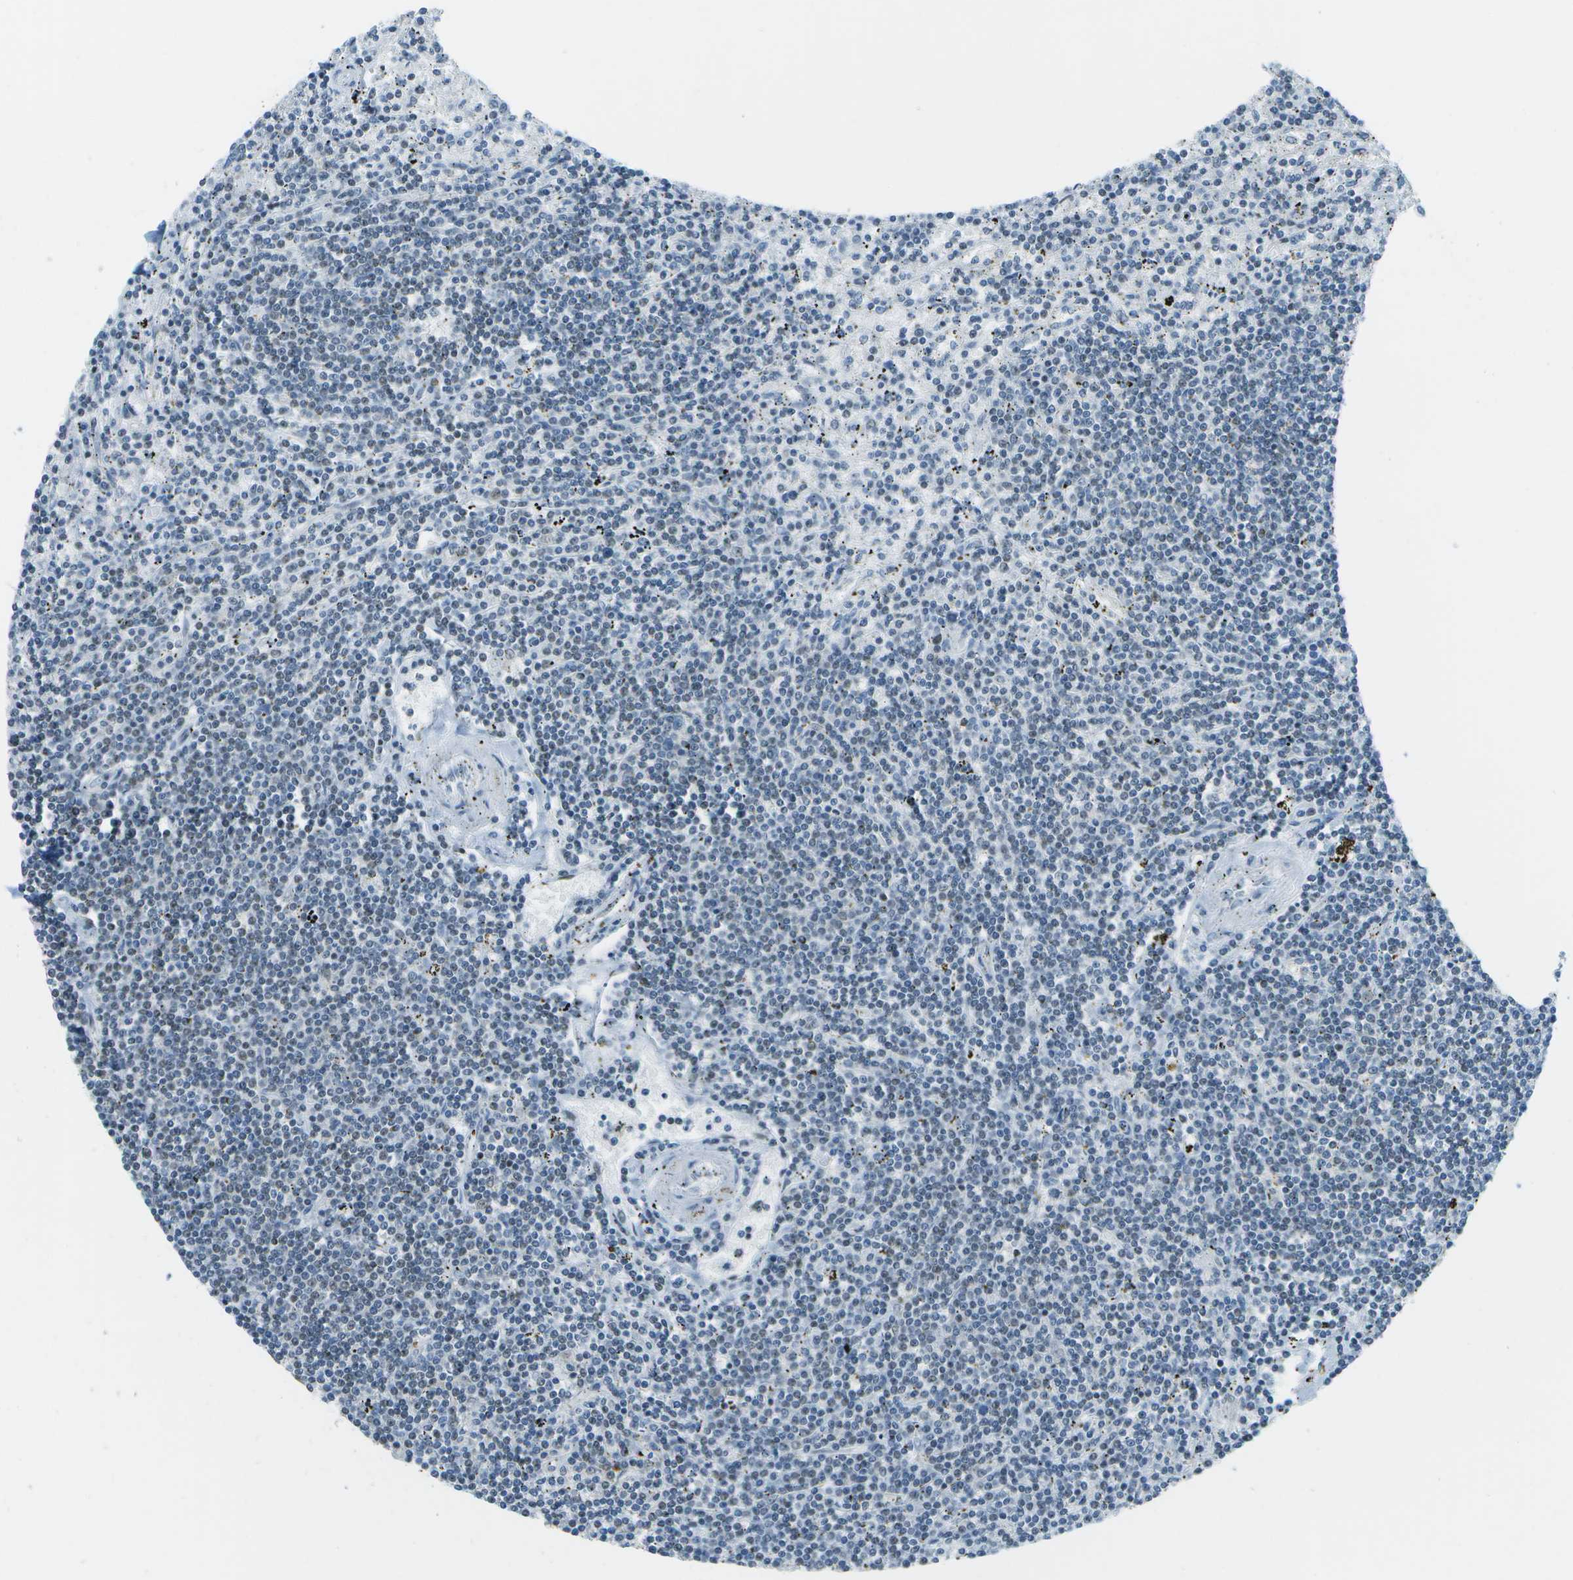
{"staining": {"intensity": "negative", "quantity": "none", "location": "none"}, "tissue": "lymphoma", "cell_type": "Tumor cells", "image_type": "cancer", "snomed": [{"axis": "morphology", "description": "Malignant lymphoma, non-Hodgkin's type, Low grade"}, {"axis": "topography", "description": "Spleen"}], "caption": "This image is of low-grade malignant lymphoma, non-Hodgkin's type stained with IHC to label a protein in brown with the nuclei are counter-stained blue. There is no staining in tumor cells.", "gene": "NEK11", "patient": {"sex": "male", "age": 76}}